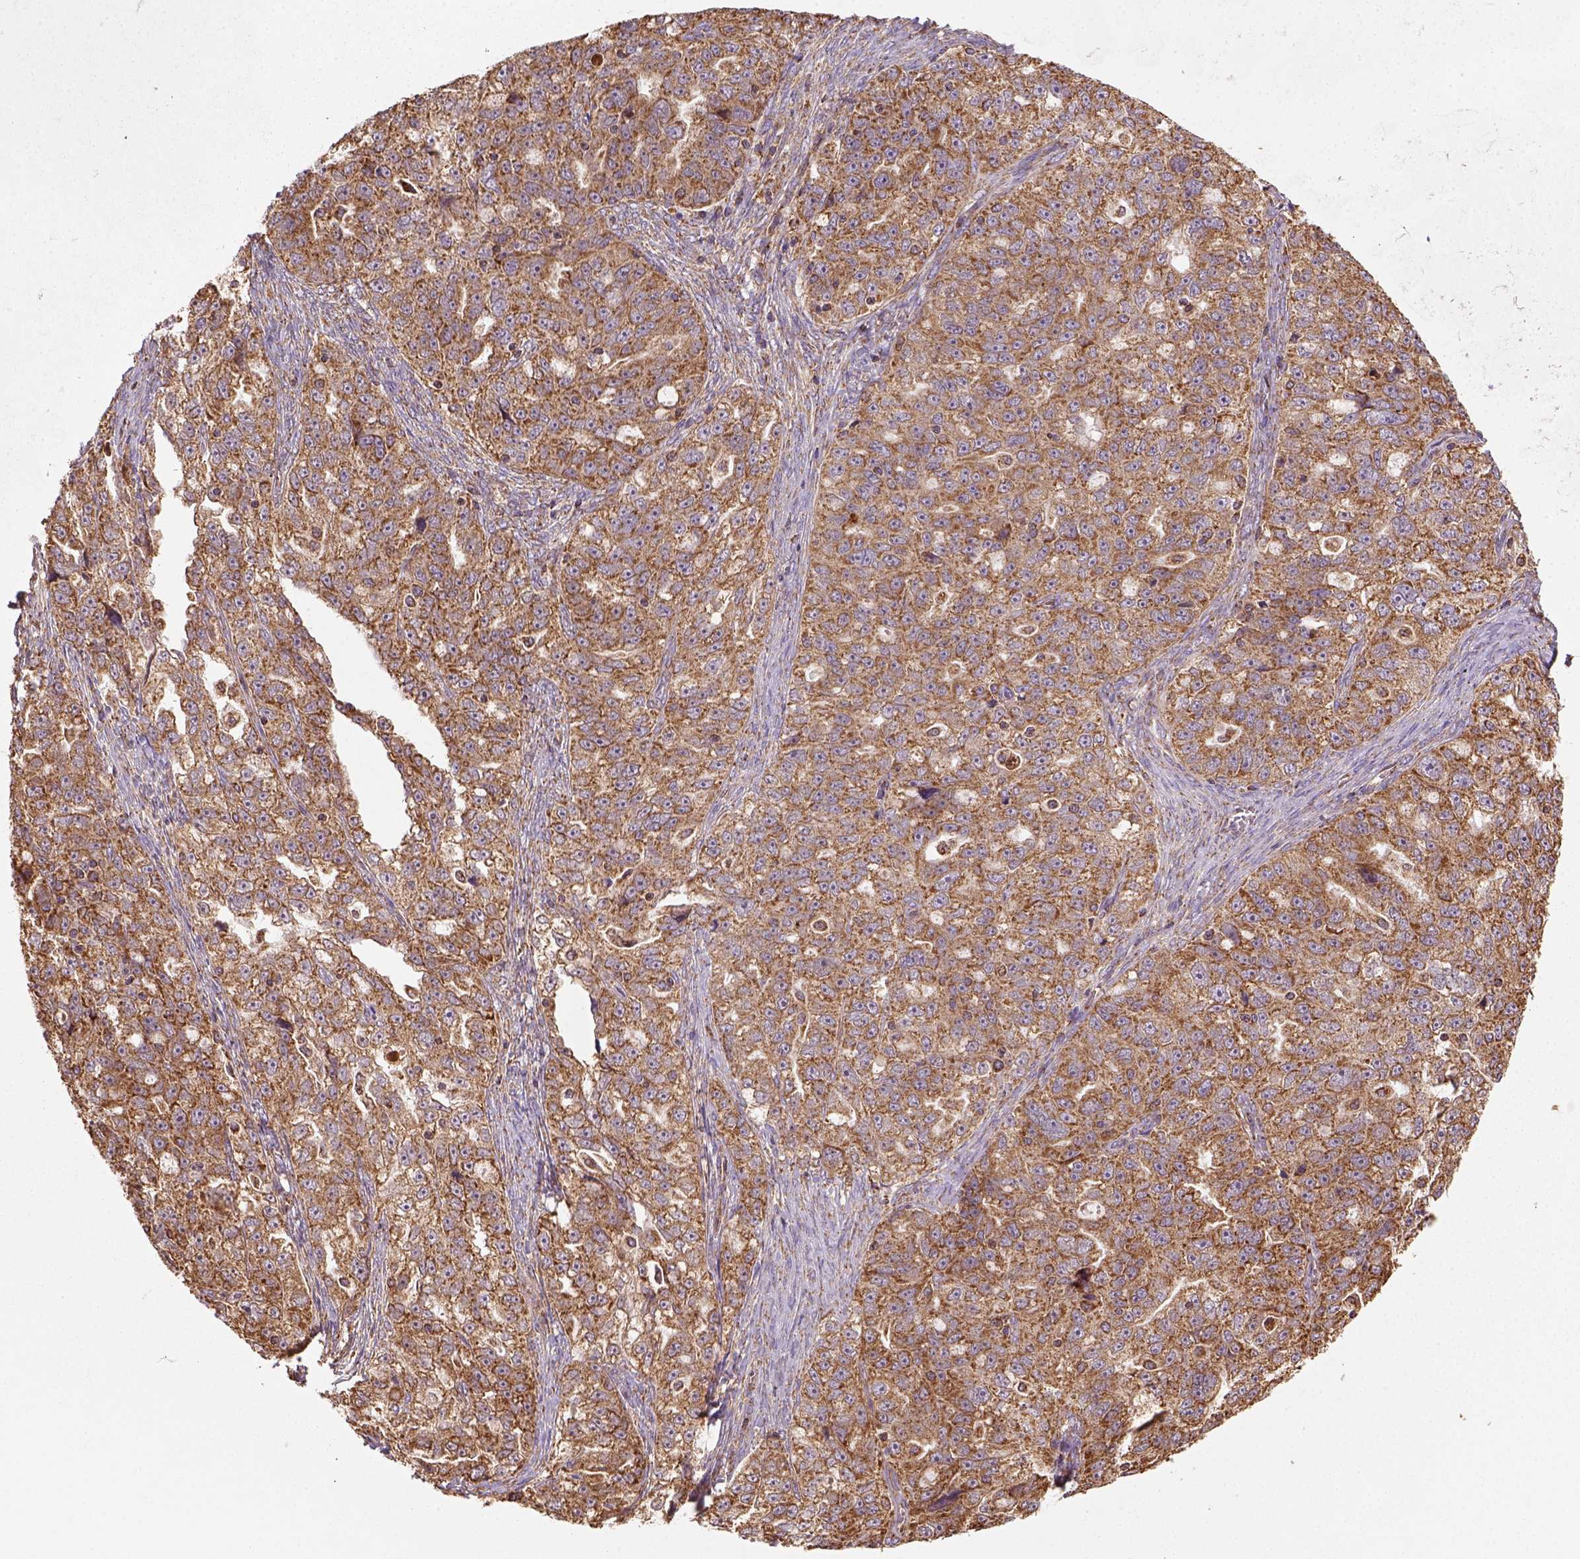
{"staining": {"intensity": "moderate", "quantity": ">75%", "location": "cytoplasmic/membranous"}, "tissue": "ovarian cancer", "cell_type": "Tumor cells", "image_type": "cancer", "snomed": [{"axis": "morphology", "description": "Cystadenocarcinoma, serous, NOS"}, {"axis": "topography", "description": "Ovary"}], "caption": "Immunohistochemical staining of serous cystadenocarcinoma (ovarian) exhibits medium levels of moderate cytoplasmic/membranous expression in approximately >75% of tumor cells.", "gene": "MAPK8IP3", "patient": {"sex": "female", "age": 51}}